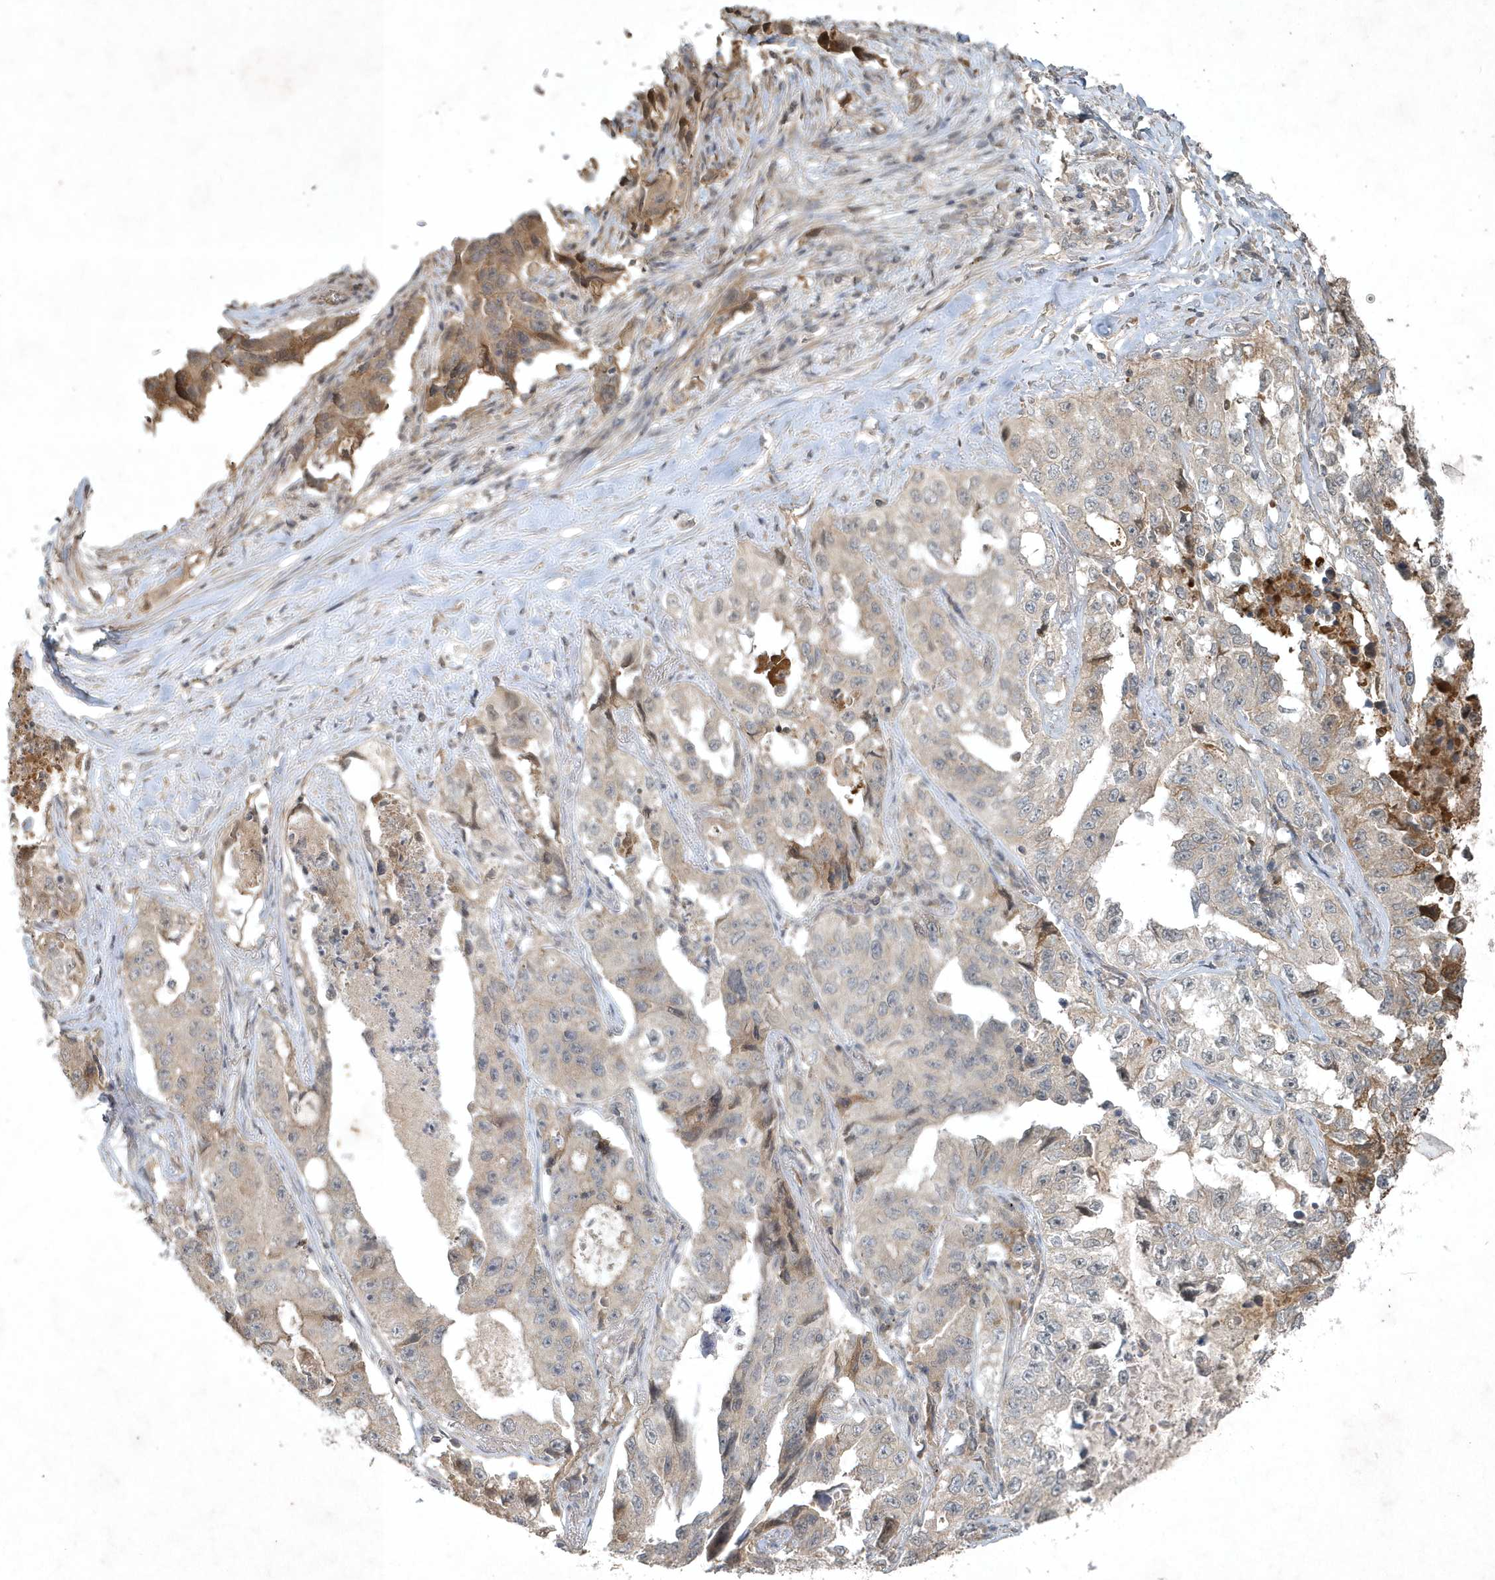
{"staining": {"intensity": "negative", "quantity": "none", "location": "none"}, "tissue": "lung cancer", "cell_type": "Tumor cells", "image_type": "cancer", "snomed": [{"axis": "morphology", "description": "Adenocarcinoma, NOS"}, {"axis": "topography", "description": "Lung"}], "caption": "Immunohistochemical staining of lung cancer (adenocarcinoma) displays no significant positivity in tumor cells. (Stains: DAB immunohistochemistry (IHC) with hematoxylin counter stain, Microscopy: brightfield microscopy at high magnification).", "gene": "TNFAIP6", "patient": {"sex": "female", "age": 51}}